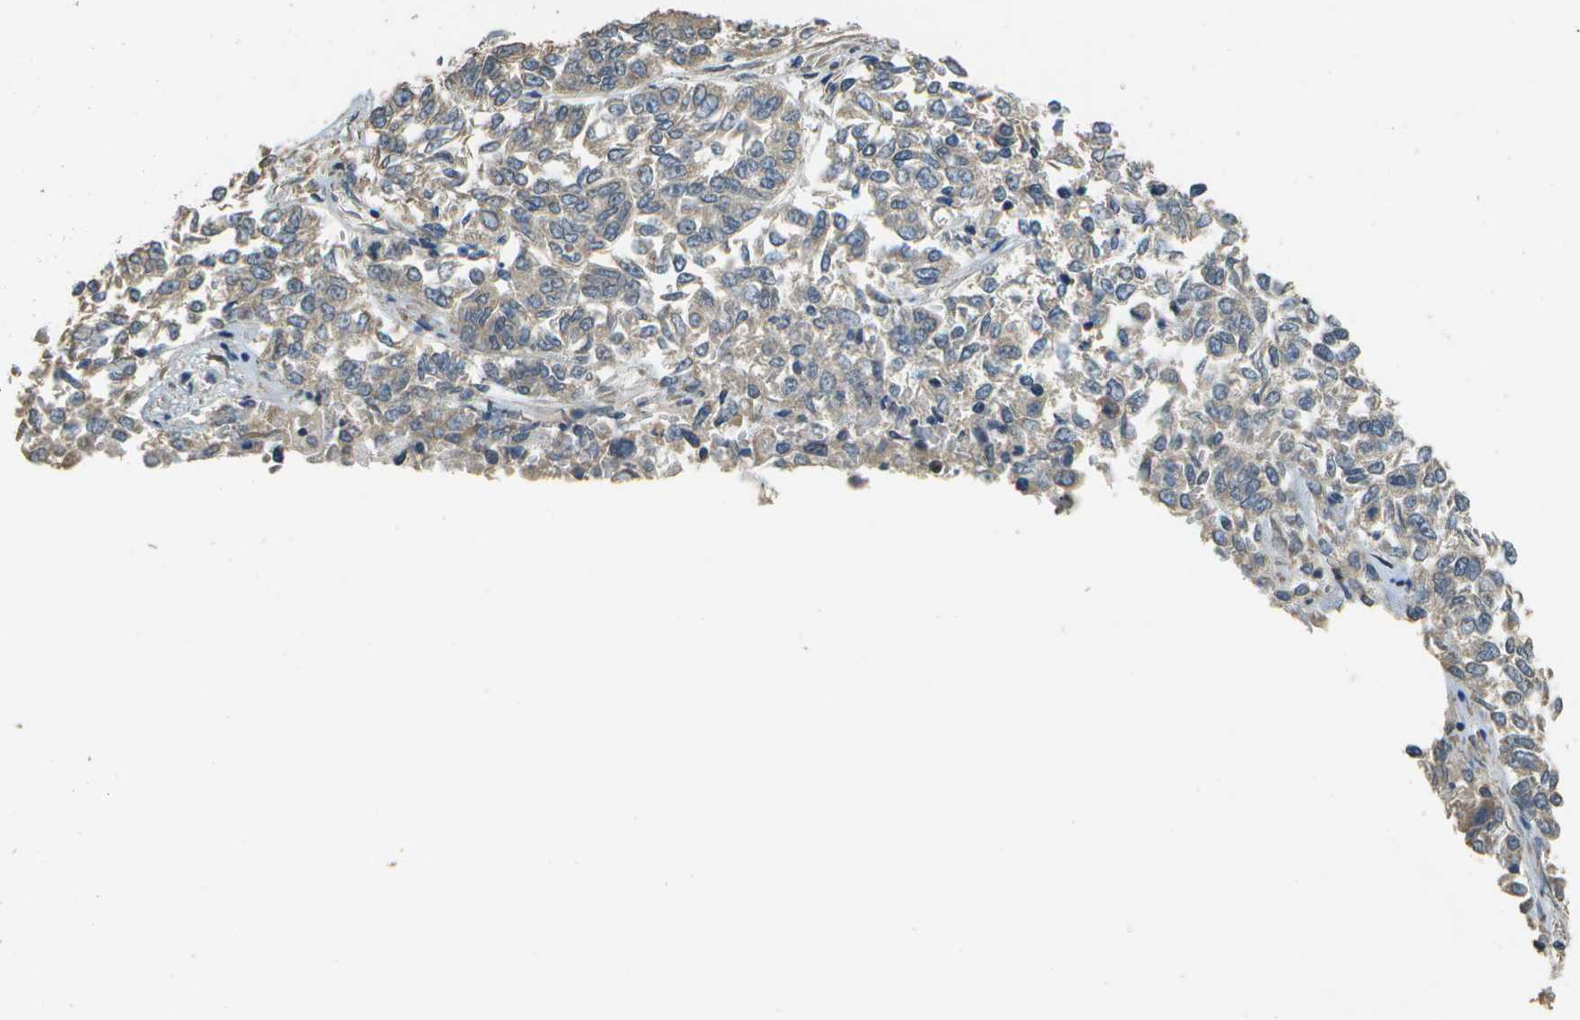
{"staining": {"intensity": "negative", "quantity": "none", "location": "none"}, "tissue": "lung cancer", "cell_type": "Tumor cells", "image_type": "cancer", "snomed": [{"axis": "morphology", "description": "Adenocarcinoma, NOS"}, {"axis": "topography", "description": "Lung"}], "caption": "IHC photomicrograph of lung cancer (adenocarcinoma) stained for a protein (brown), which shows no expression in tumor cells.", "gene": "ABL2", "patient": {"sex": "male", "age": 84}}